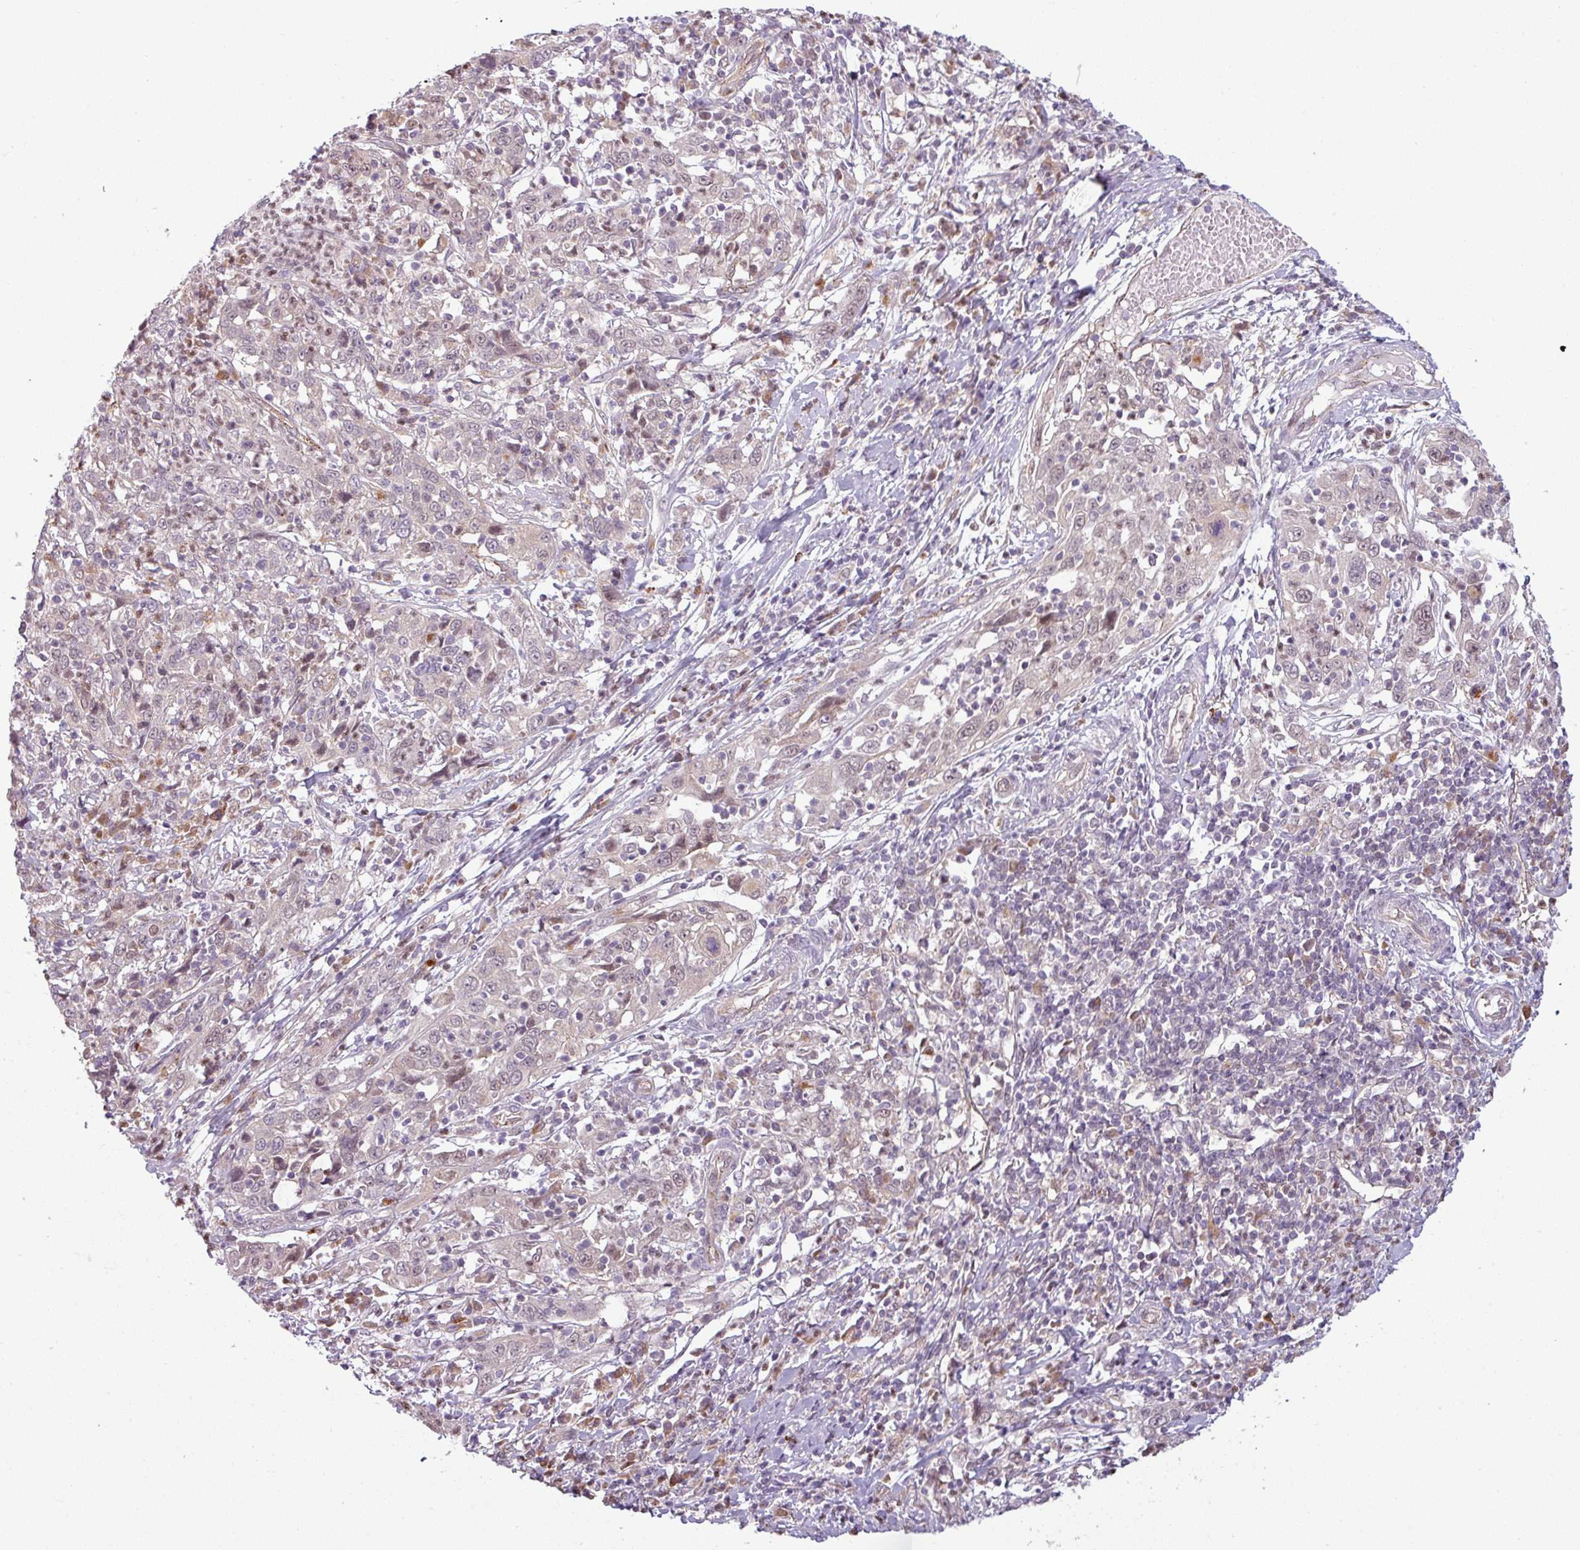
{"staining": {"intensity": "weak", "quantity": "<25%", "location": "nuclear"}, "tissue": "cervical cancer", "cell_type": "Tumor cells", "image_type": "cancer", "snomed": [{"axis": "morphology", "description": "Squamous cell carcinoma, NOS"}, {"axis": "topography", "description": "Cervix"}], "caption": "Cervical cancer (squamous cell carcinoma) stained for a protein using IHC exhibits no staining tumor cells.", "gene": "CCDC144A", "patient": {"sex": "female", "age": 46}}